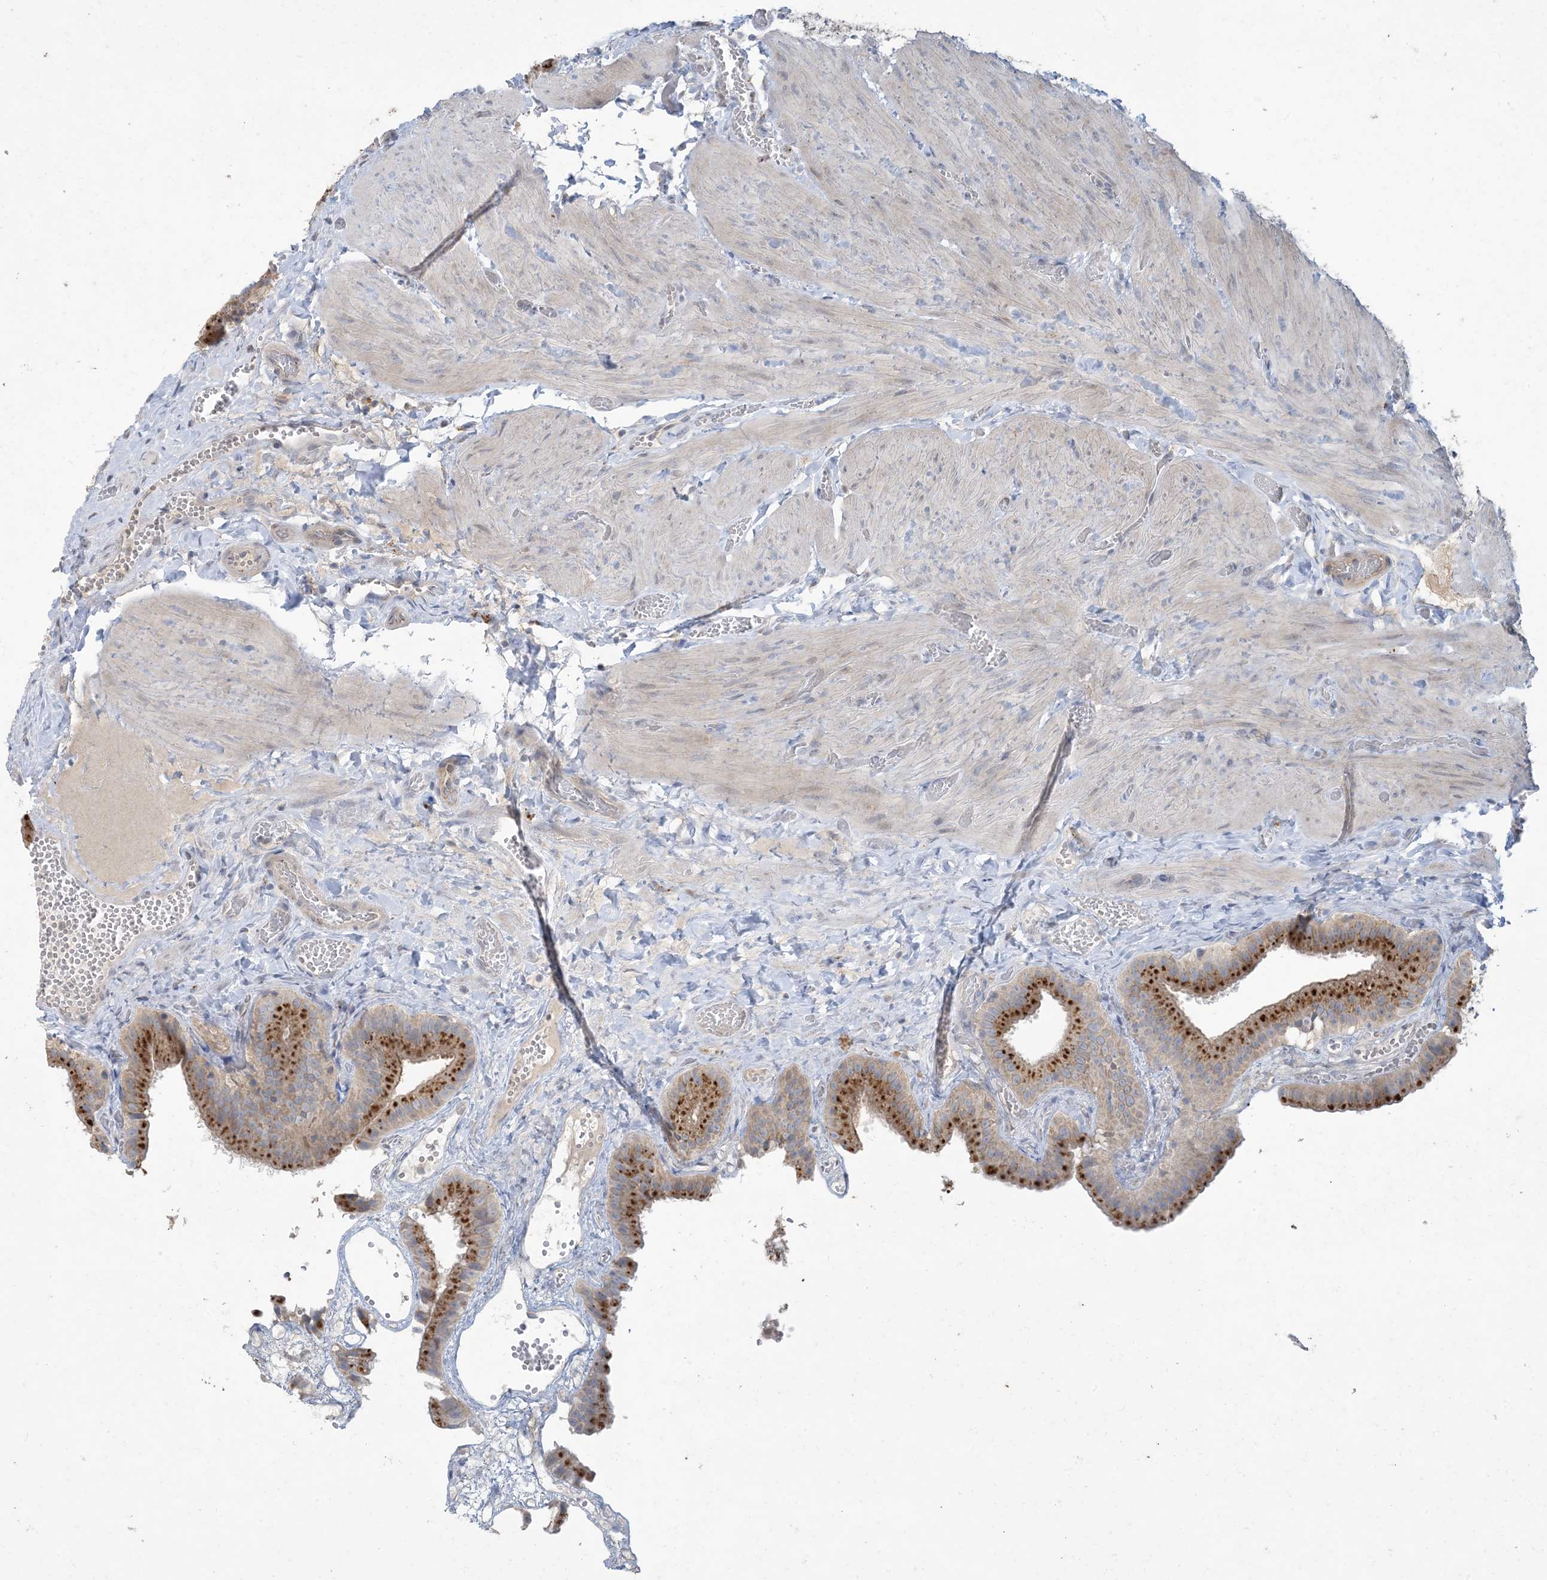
{"staining": {"intensity": "strong", "quantity": "25%-75%", "location": "cytoplasmic/membranous"}, "tissue": "gallbladder", "cell_type": "Glandular cells", "image_type": "normal", "snomed": [{"axis": "morphology", "description": "Normal tissue, NOS"}, {"axis": "topography", "description": "Gallbladder"}], "caption": "Immunohistochemistry (IHC) (DAB (3,3'-diaminobenzidine)) staining of unremarkable human gallbladder reveals strong cytoplasmic/membranous protein positivity in about 25%-75% of glandular cells. The protein of interest is stained brown, and the nuclei are stained in blue (DAB (3,3'-diaminobenzidine) IHC with brightfield microscopy, high magnification).", "gene": "MRPS18A", "patient": {"sex": "female", "age": 64}}